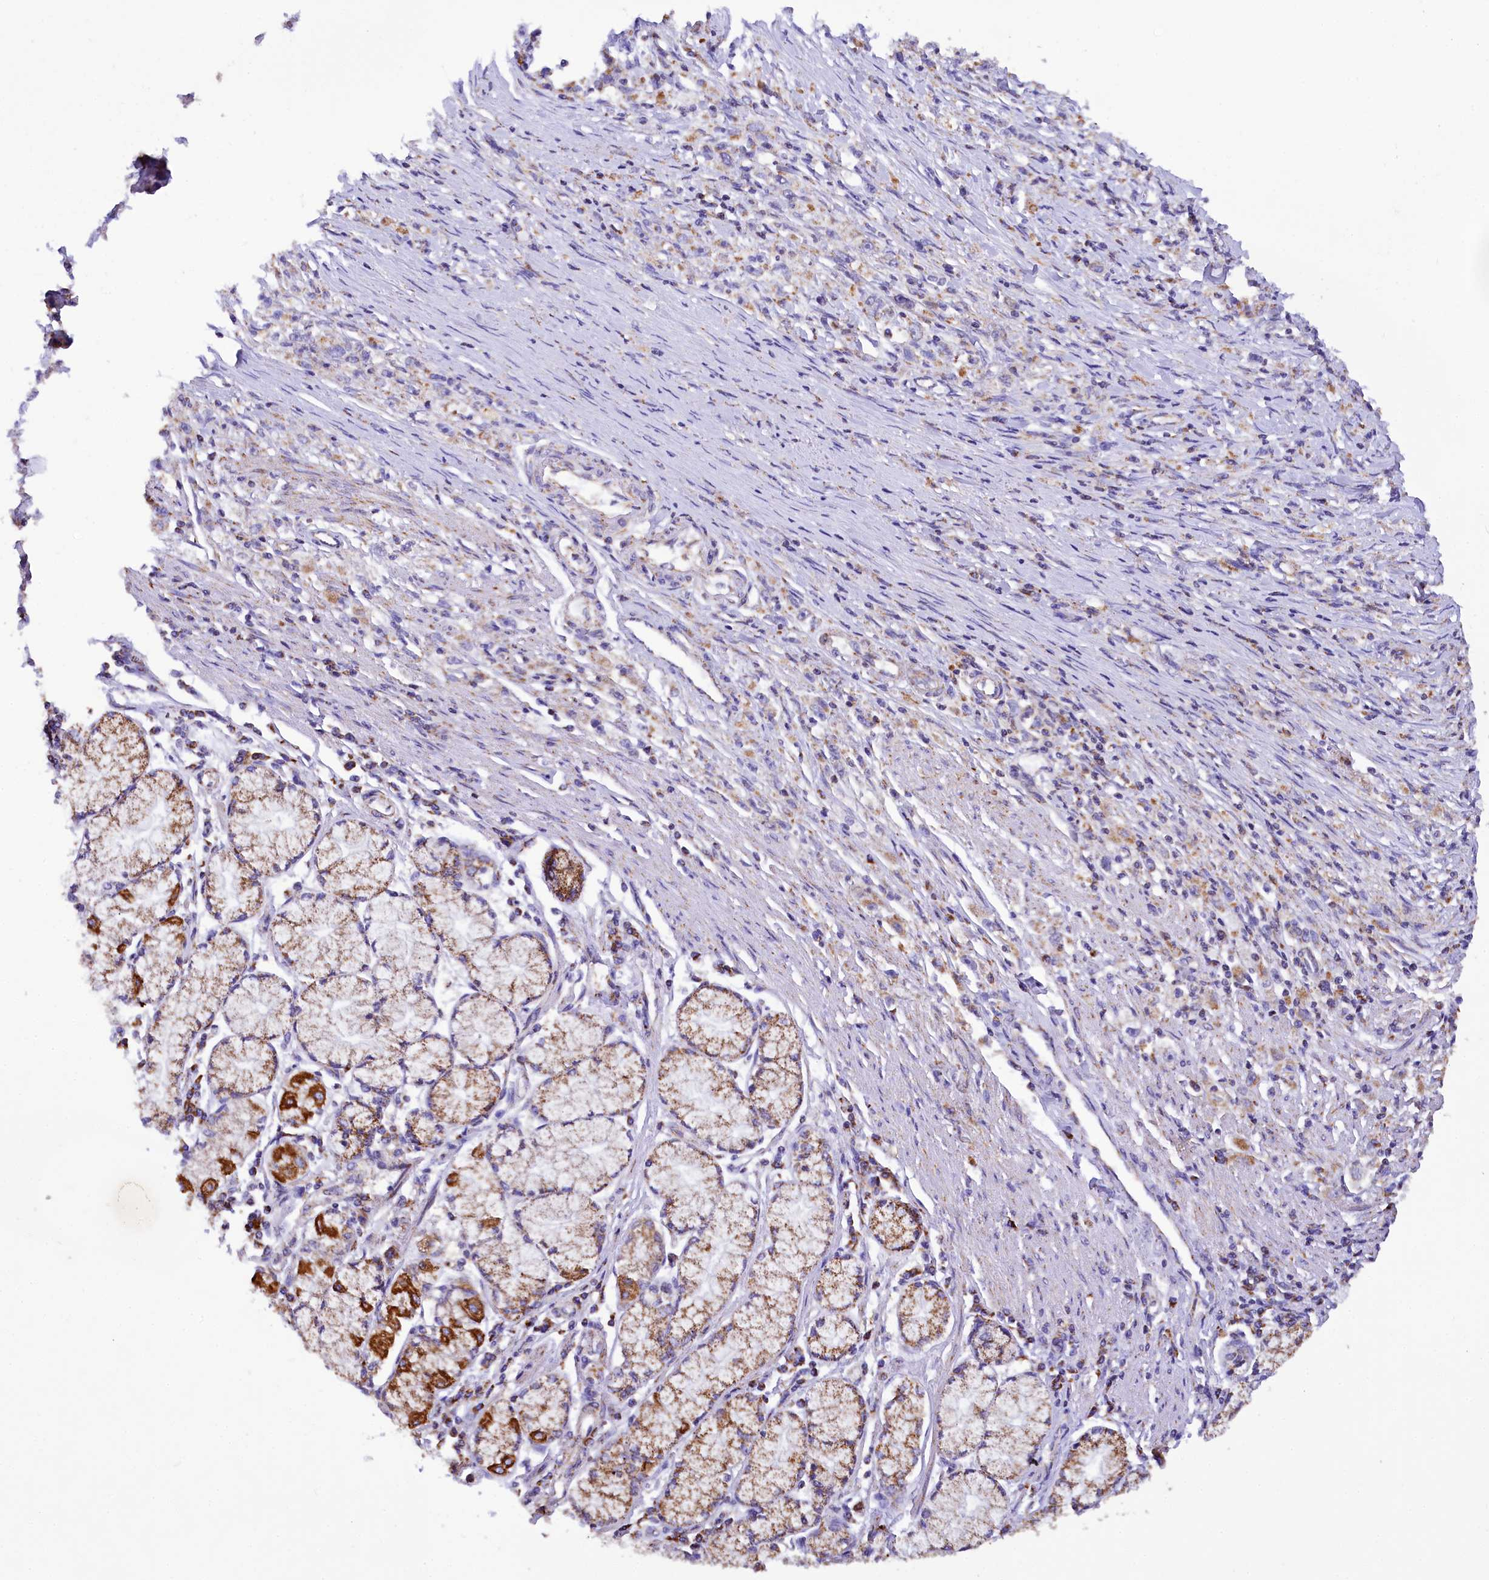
{"staining": {"intensity": "moderate", "quantity": "<25%", "location": "cytoplasmic/membranous"}, "tissue": "stomach cancer", "cell_type": "Tumor cells", "image_type": "cancer", "snomed": [{"axis": "morphology", "description": "Adenocarcinoma, NOS"}, {"axis": "topography", "description": "Stomach"}], "caption": "This is a micrograph of IHC staining of adenocarcinoma (stomach), which shows moderate positivity in the cytoplasmic/membranous of tumor cells.", "gene": "TASOR2", "patient": {"sex": "female", "age": 59}}